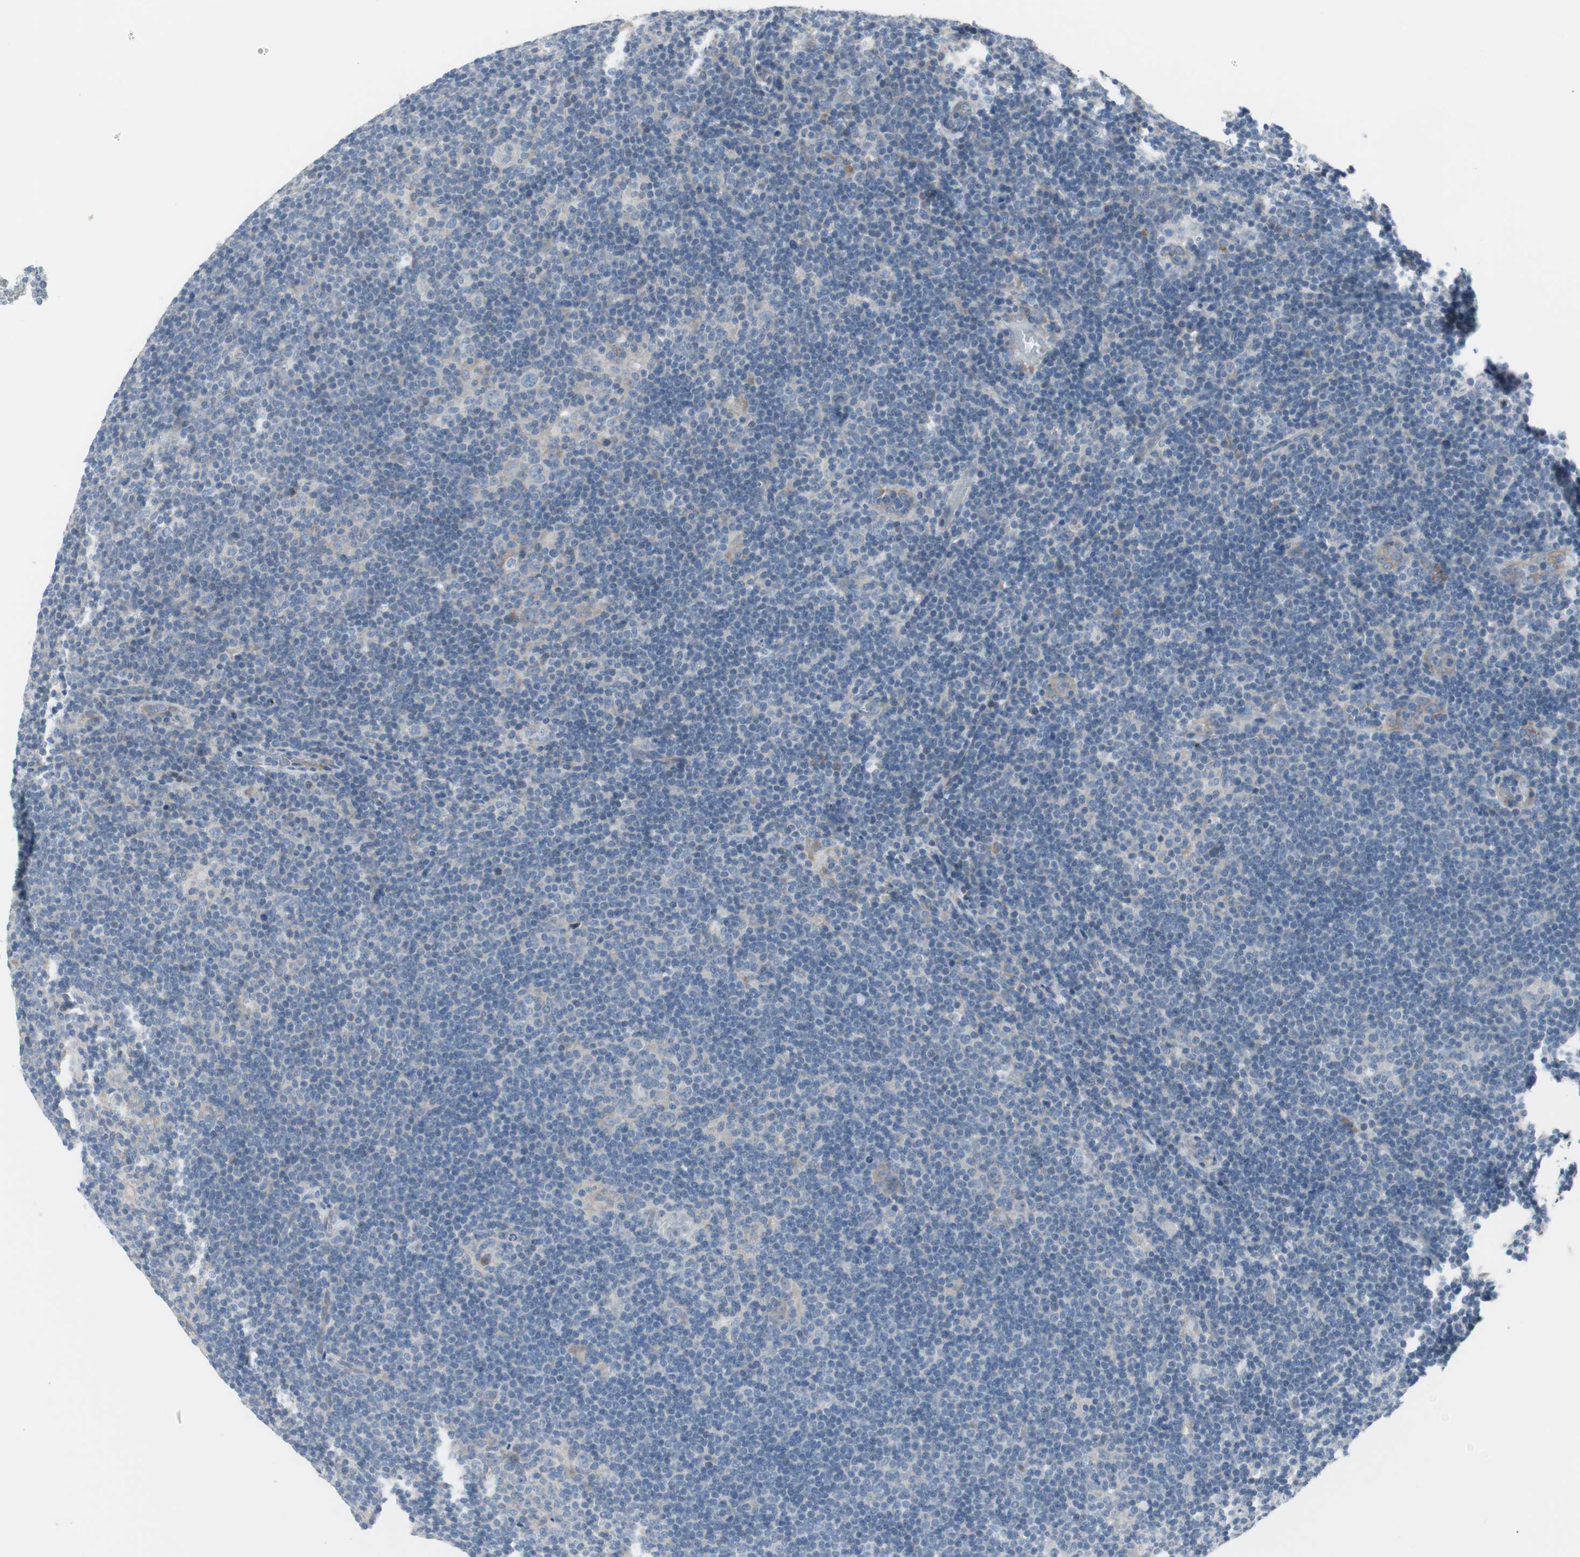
{"staining": {"intensity": "weak", "quantity": ">75%", "location": "cytoplasmic/membranous"}, "tissue": "lymphoma", "cell_type": "Tumor cells", "image_type": "cancer", "snomed": [{"axis": "morphology", "description": "Hodgkin's disease, NOS"}, {"axis": "topography", "description": "Lymph node"}], "caption": "The micrograph displays staining of lymphoma, revealing weak cytoplasmic/membranous protein expression (brown color) within tumor cells.", "gene": "PIGR", "patient": {"sex": "female", "age": 57}}